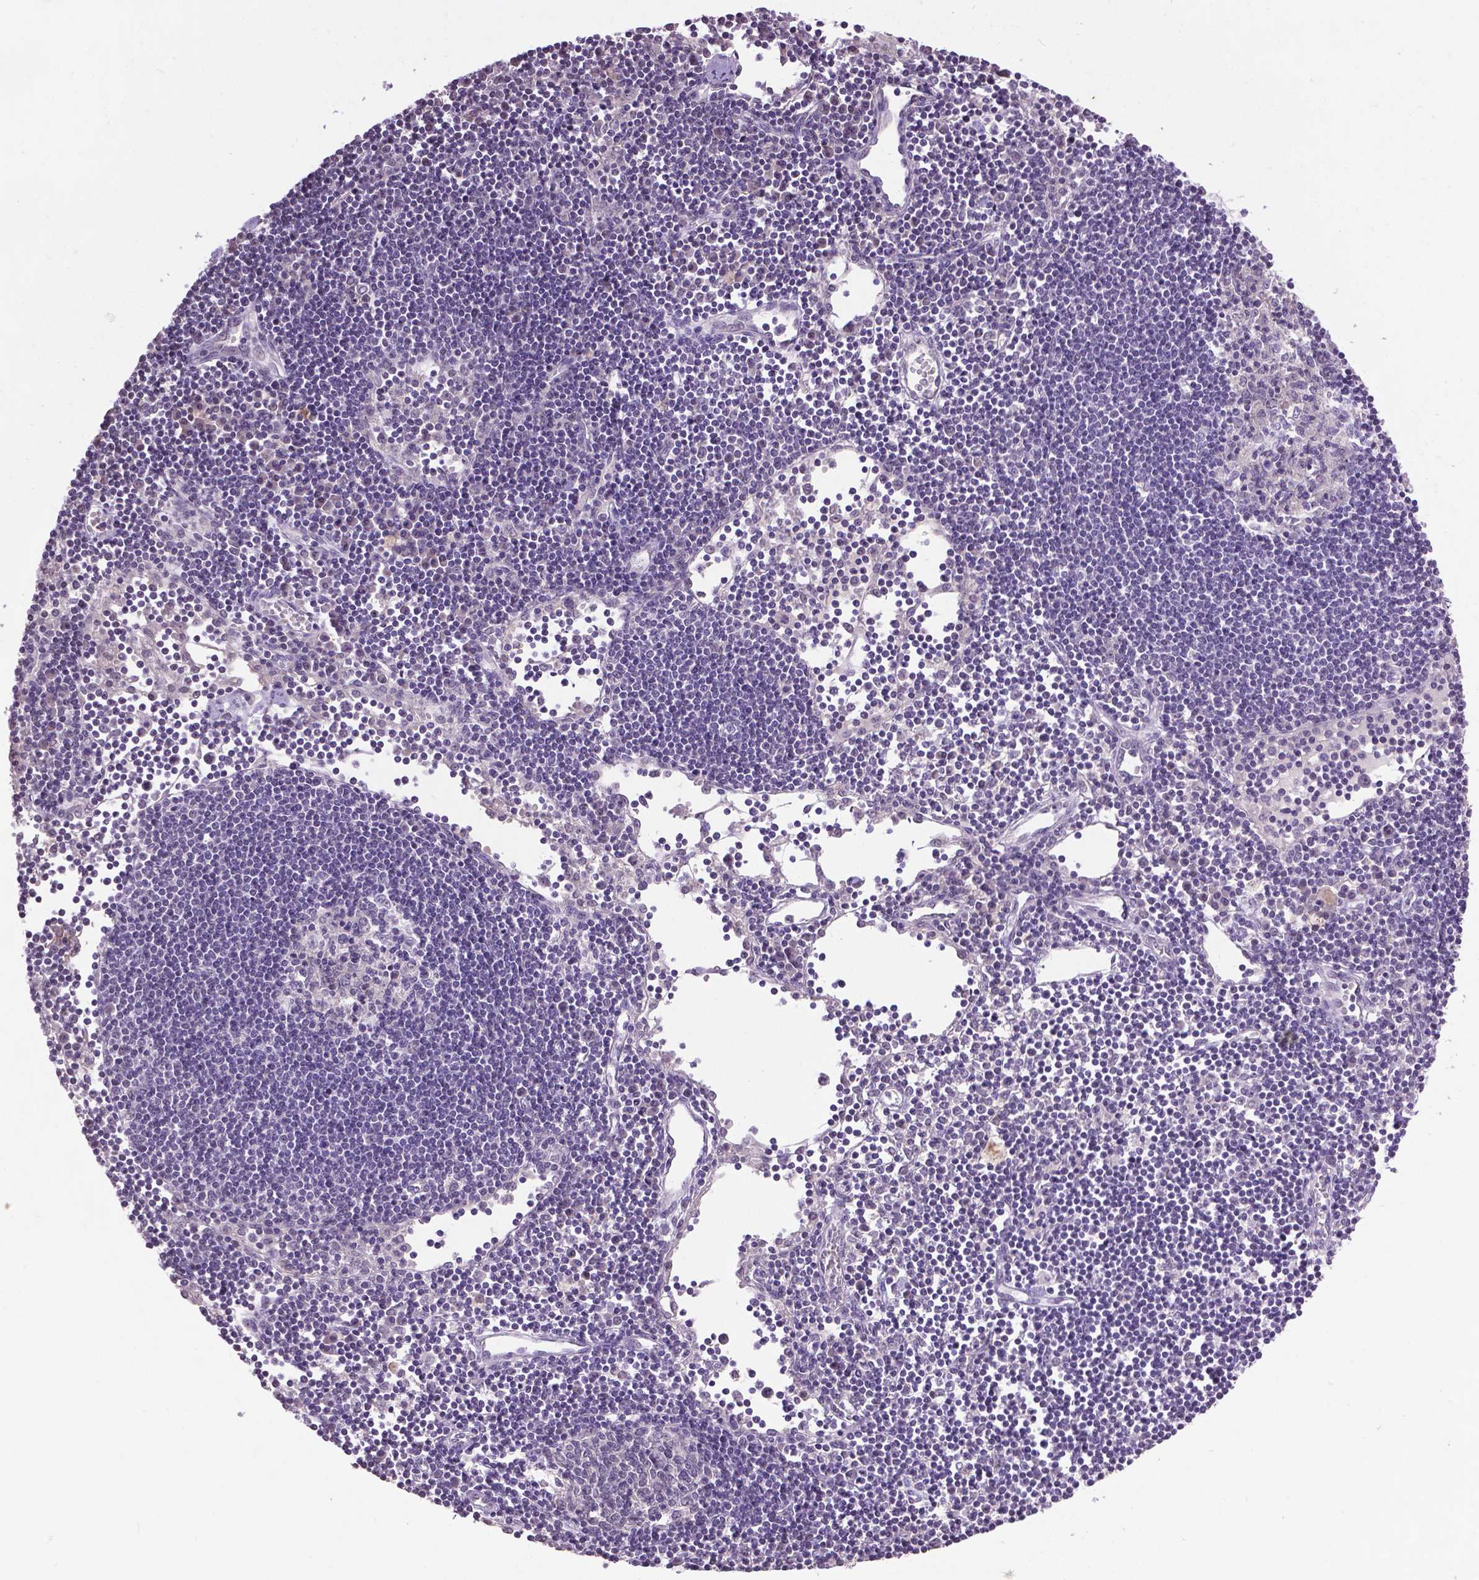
{"staining": {"intensity": "negative", "quantity": "none", "location": "none"}, "tissue": "lymph node", "cell_type": "Germinal center cells", "image_type": "normal", "snomed": [{"axis": "morphology", "description": "Normal tissue, NOS"}, {"axis": "topography", "description": "Lymph node"}], "caption": "This histopathology image is of unremarkable lymph node stained with immunohistochemistry to label a protein in brown with the nuclei are counter-stained blue. There is no positivity in germinal center cells.", "gene": "CPM", "patient": {"sex": "female", "age": 65}}